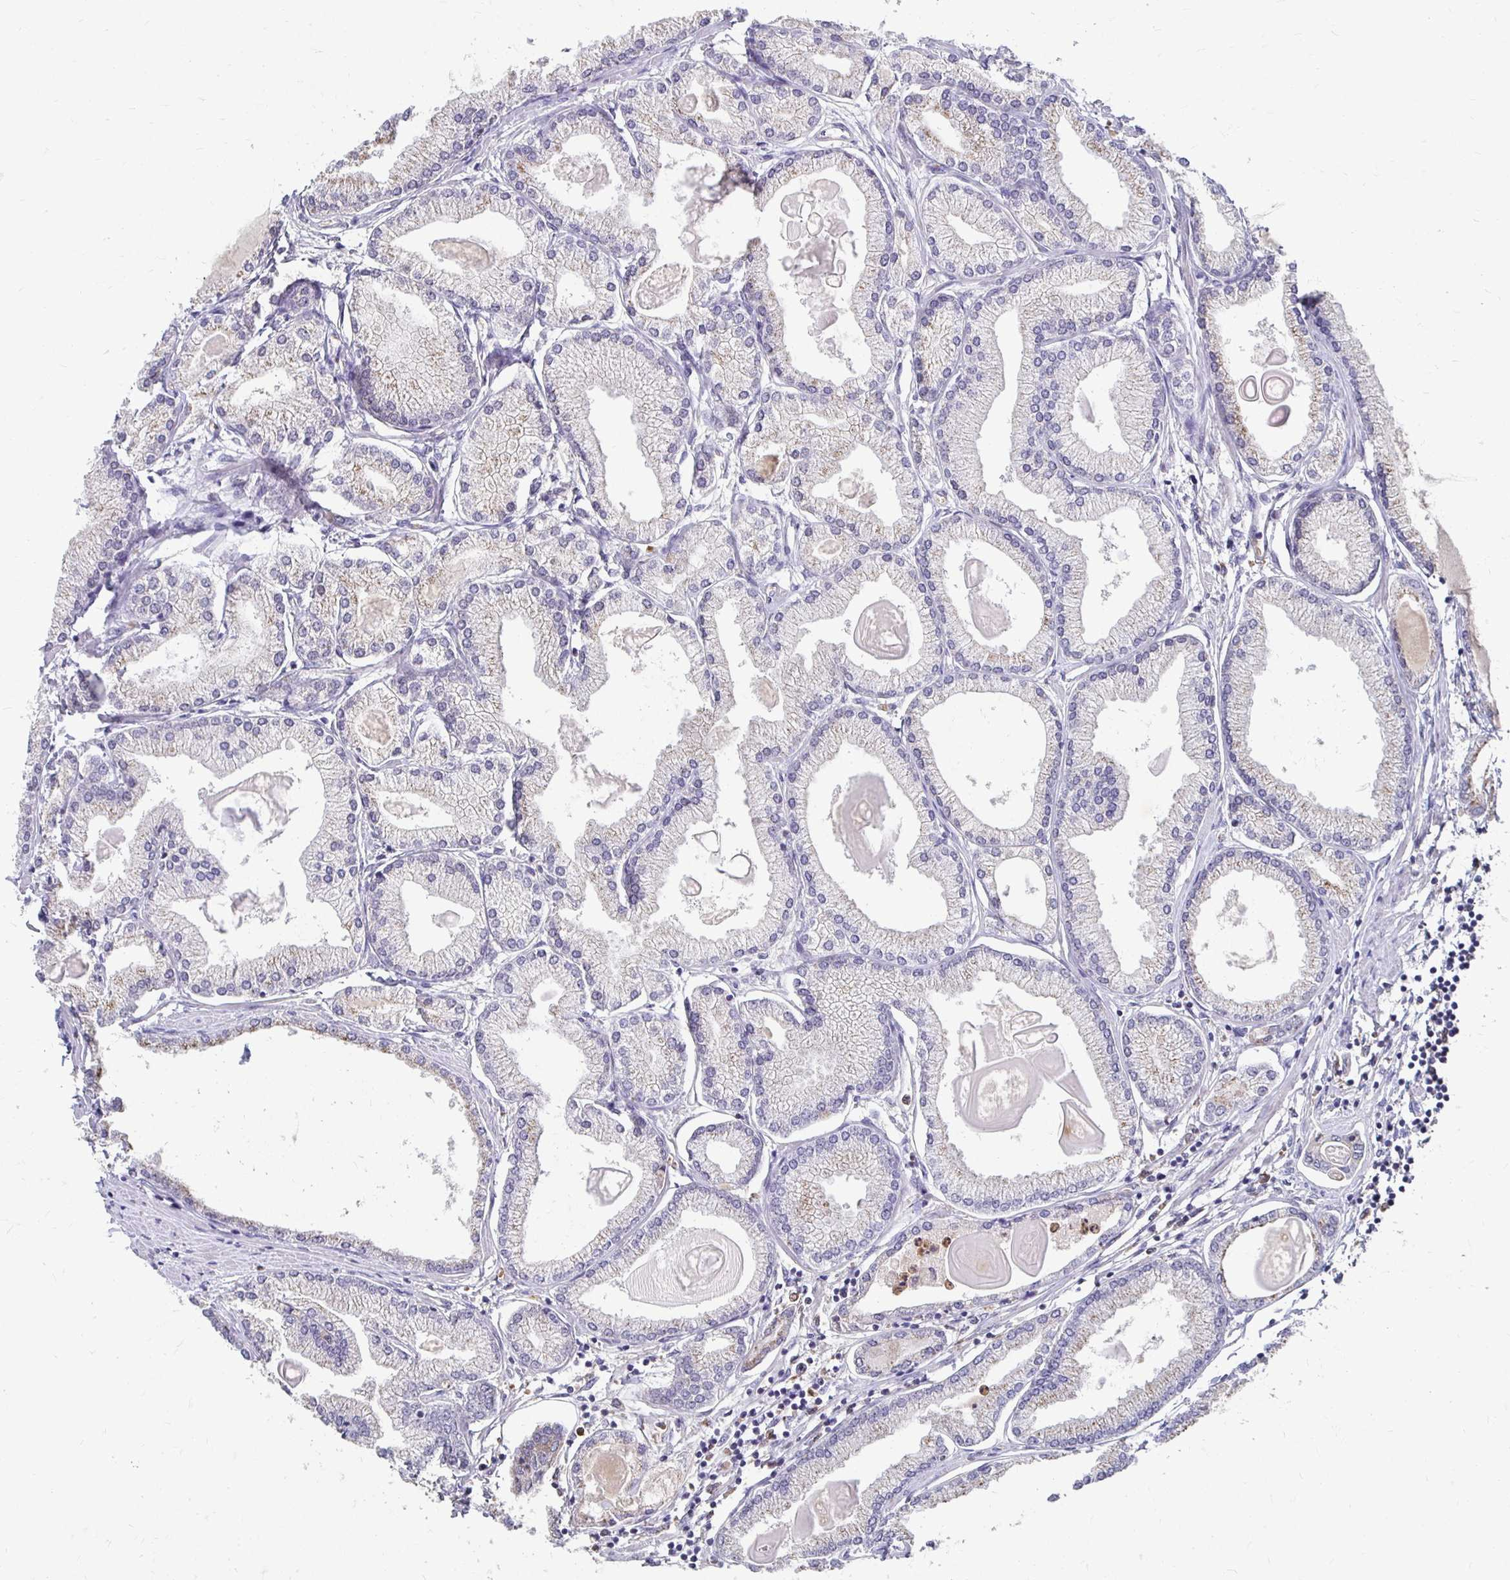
{"staining": {"intensity": "negative", "quantity": "none", "location": "none"}, "tissue": "prostate cancer", "cell_type": "Tumor cells", "image_type": "cancer", "snomed": [{"axis": "morphology", "description": "Adenocarcinoma, High grade"}, {"axis": "topography", "description": "Prostate"}], "caption": "DAB (3,3'-diaminobenzidine) immunohistochemical staining of high-grade adenocarcinoma (prostate) reveals no significant expression in tumor cells.", "gene": "GK2", "patient": {"sex": "male", "age": 68}}